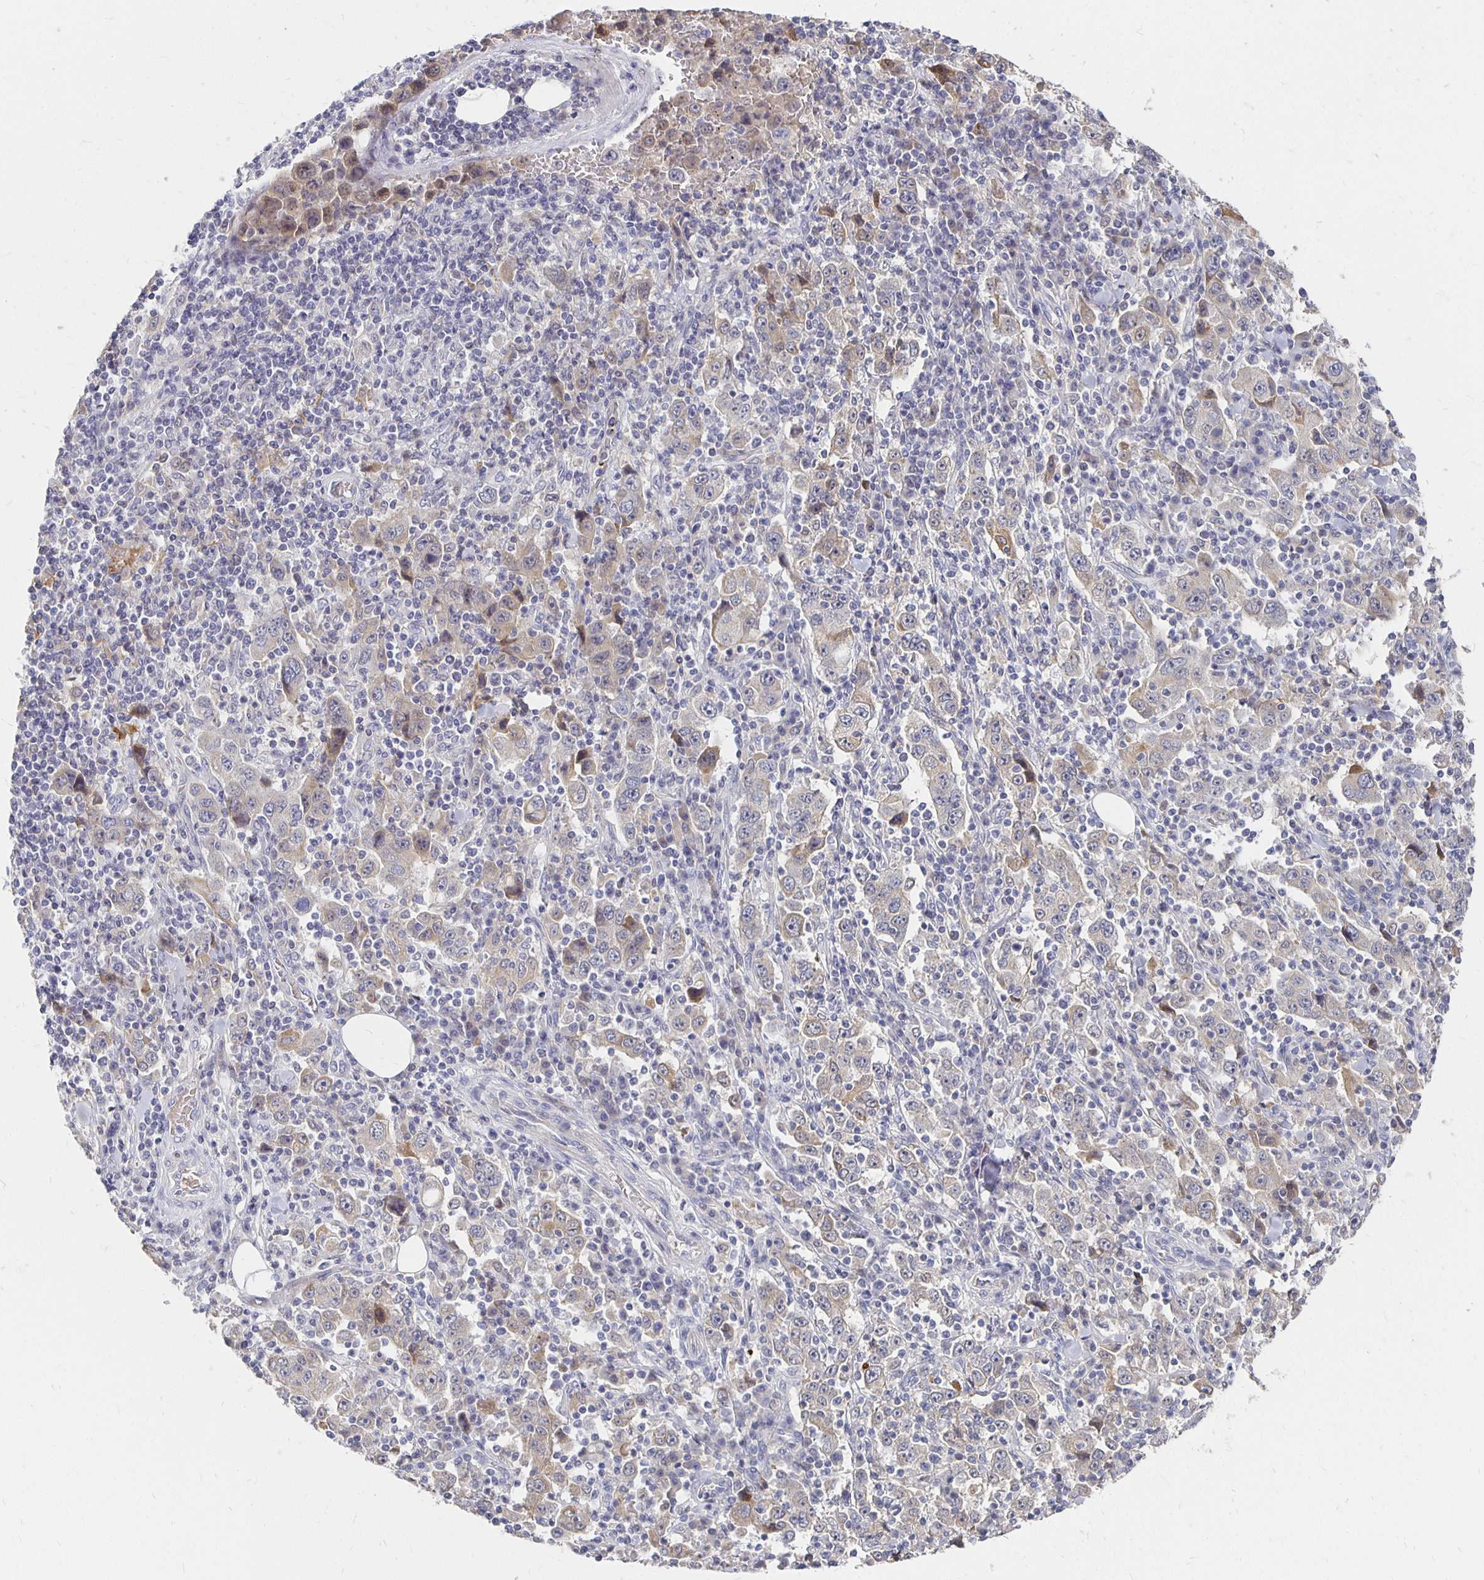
{"staining": {"intensity": "weak", "quantity": "25%-75%", "location": "cytoplasmic/membranous"}, "tissue": "stomach cancer", "cell_type": "Tumor cells", "image_type": "cancer", "snomed": [{"axis": "morphology", "description": "Normal tissue, NOS"}, {"axis": "morphology", "description": "Adenocarcinoma, NOS"}, {"axis": "topography", "description": "Stomach, upper"}, {"axis": "topography", "description": "Stomach"}], "caption": "Immunohistochemistry (IHC) histopathology image of stomach adenocarcinoma stained for a protein (brown), which exhibits low levels of weak cytoplasmic/membranous staining in approximately 25%-75% of tumor cells.", "gene": "FKRP", "patient": {"sex": "male", "age": 59}}